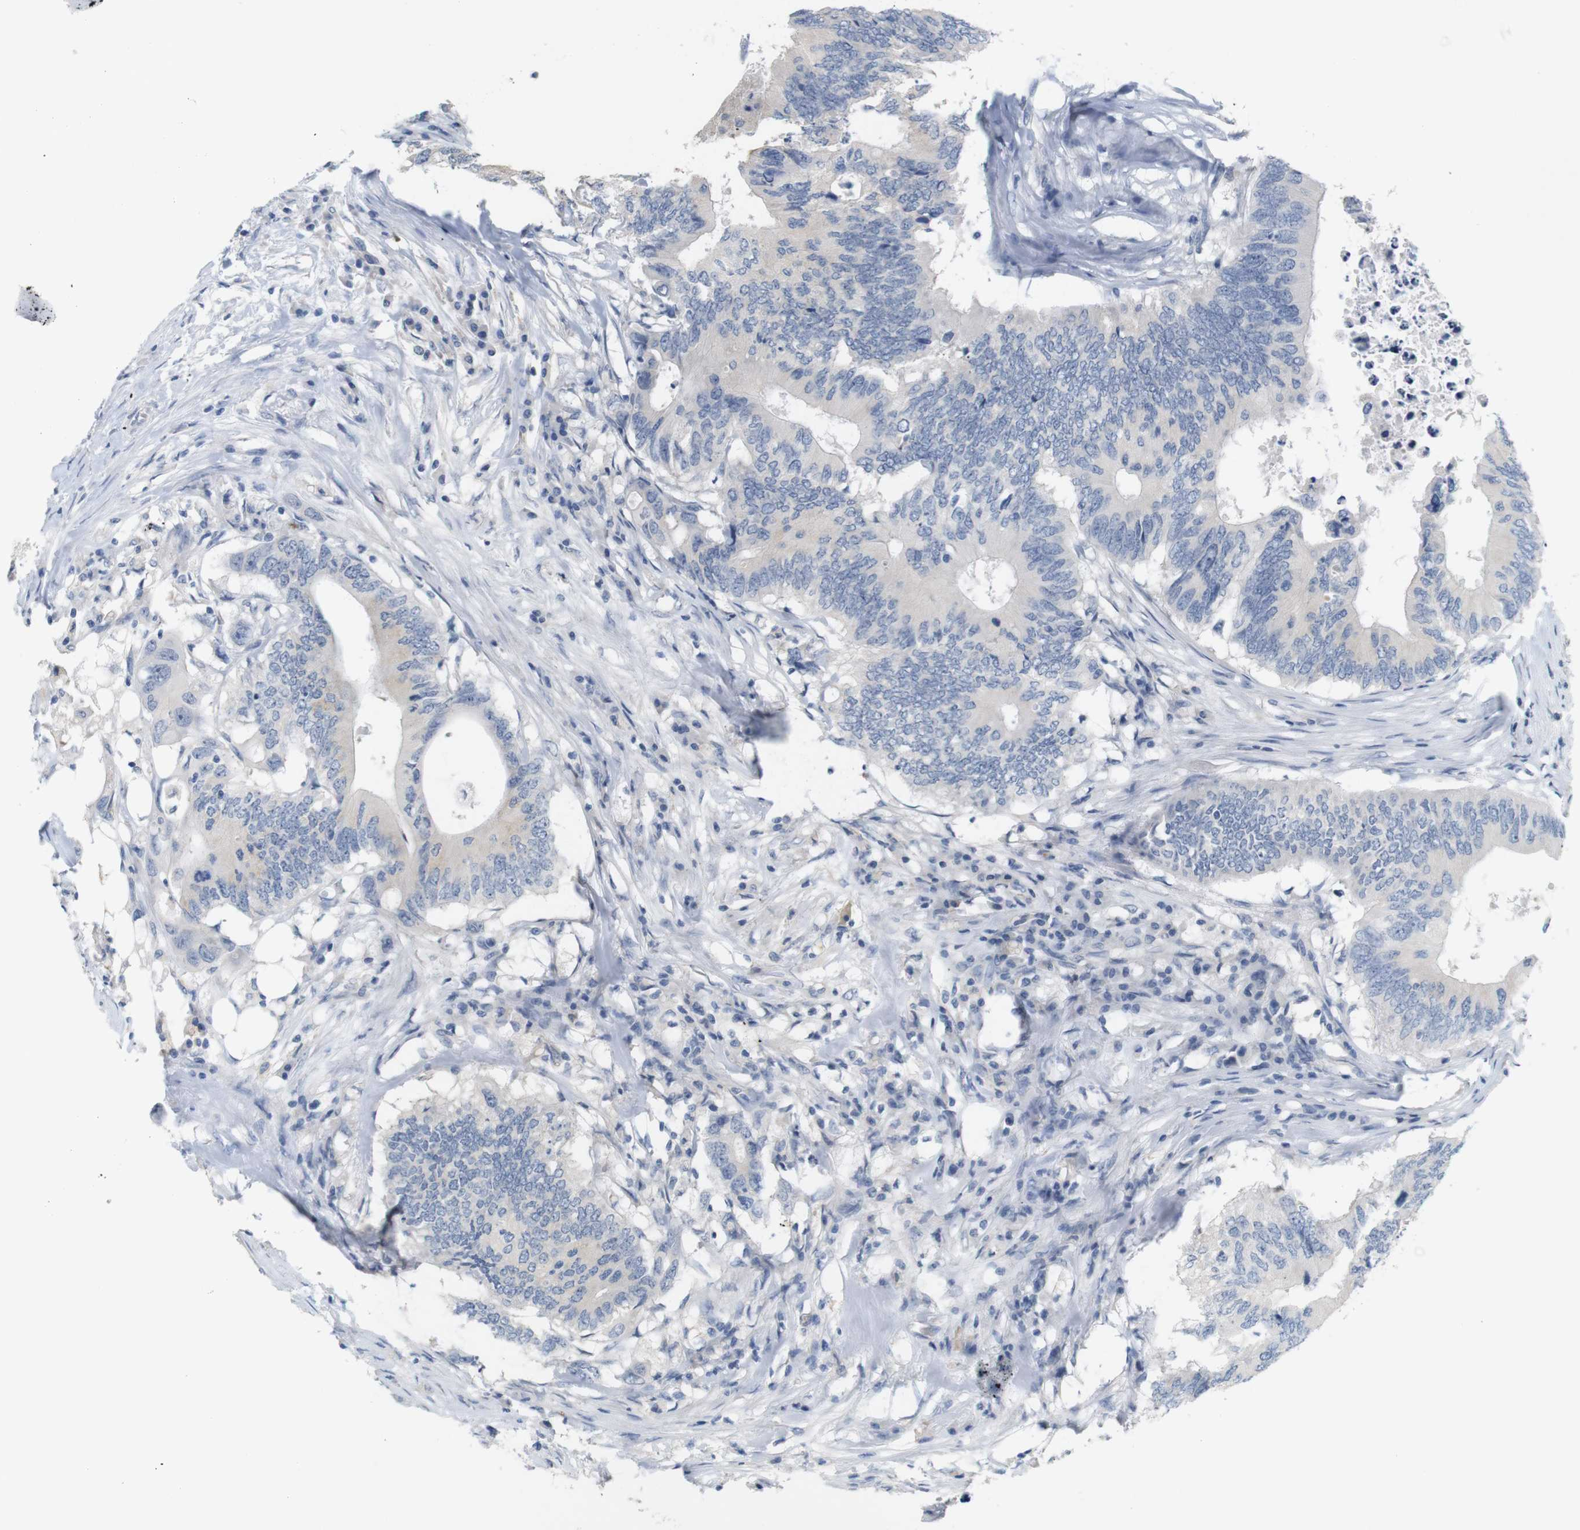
{"staining": {"intensity": "negative", "quantity": "none", "location": "none"}, "tissue": "colorectal cancer", "cell_type": "Tumor cells", "image_type": "cancer", "snomed": [{"axis": "morphology", "description": "Adenocarcinoma, NOS"}, {"axis": "topography", "description": "Colon"}], "caption": "The immunohistochemistry (IHC) micrograph has no significant expression in tumor cells of colorectal adenocarcinoma tissue.", "gene": "LRRK2", "patient": {"sex": "male", "age": 71}}